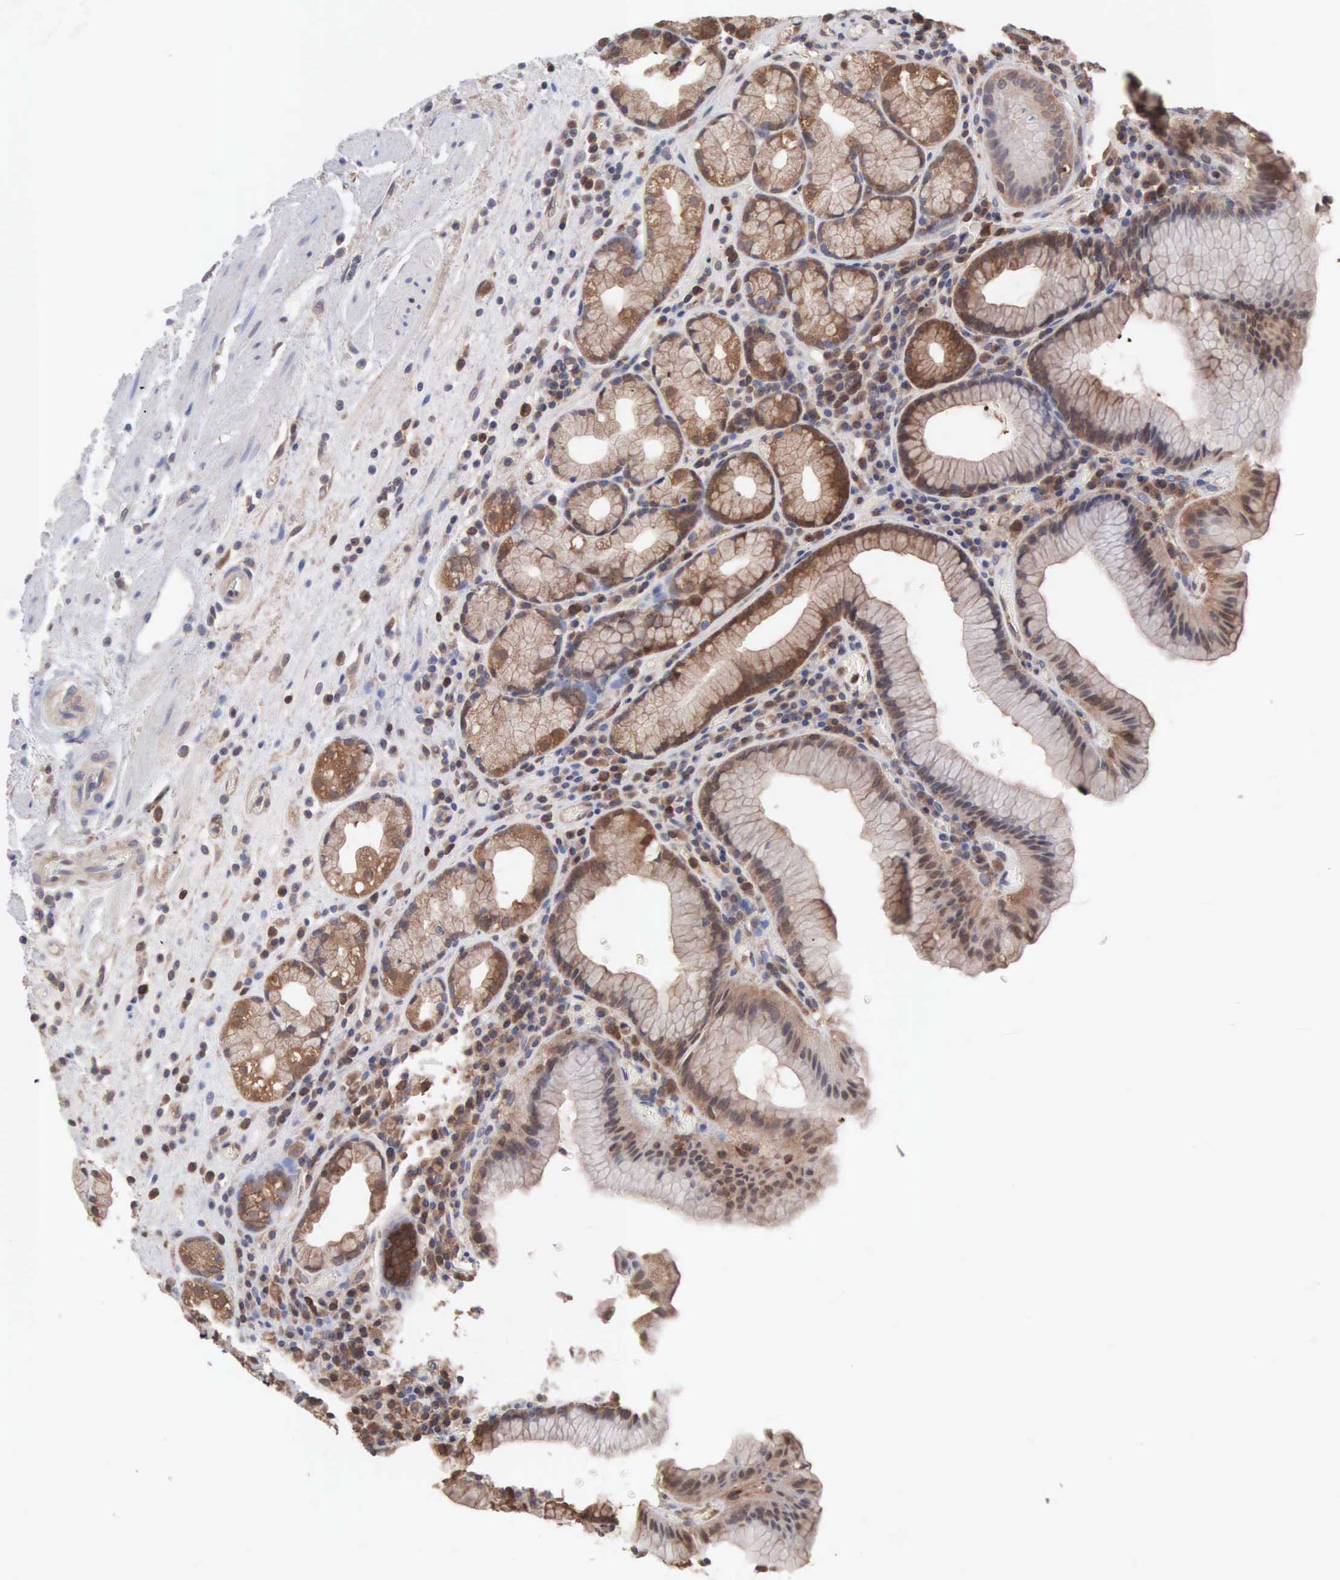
{"staining": {"intensity": "strong", "quantity": ">75%", "location": "cytoplasmic/membranous"}, "tissue": "stomach", "cell_type": "Glandular cells", "image_type": "normal", "snomed": [{"axis": "morphology", "description": "Normal tissue, NOS"}, {"axis": "topography", "description": "Stomach, lower"}, {"axis": "topography", "description": "Duodenum"}], "caption": "Strong cytoplasmic/membranous staining is identified in approximately >75% of glandular cells in unremarkable stomach. Immunohistochemistry stains the protein in brown and the nuclei are stained blue.", "gene": "MTHFD1", "patient": {"sex": "male", "age": 84}}